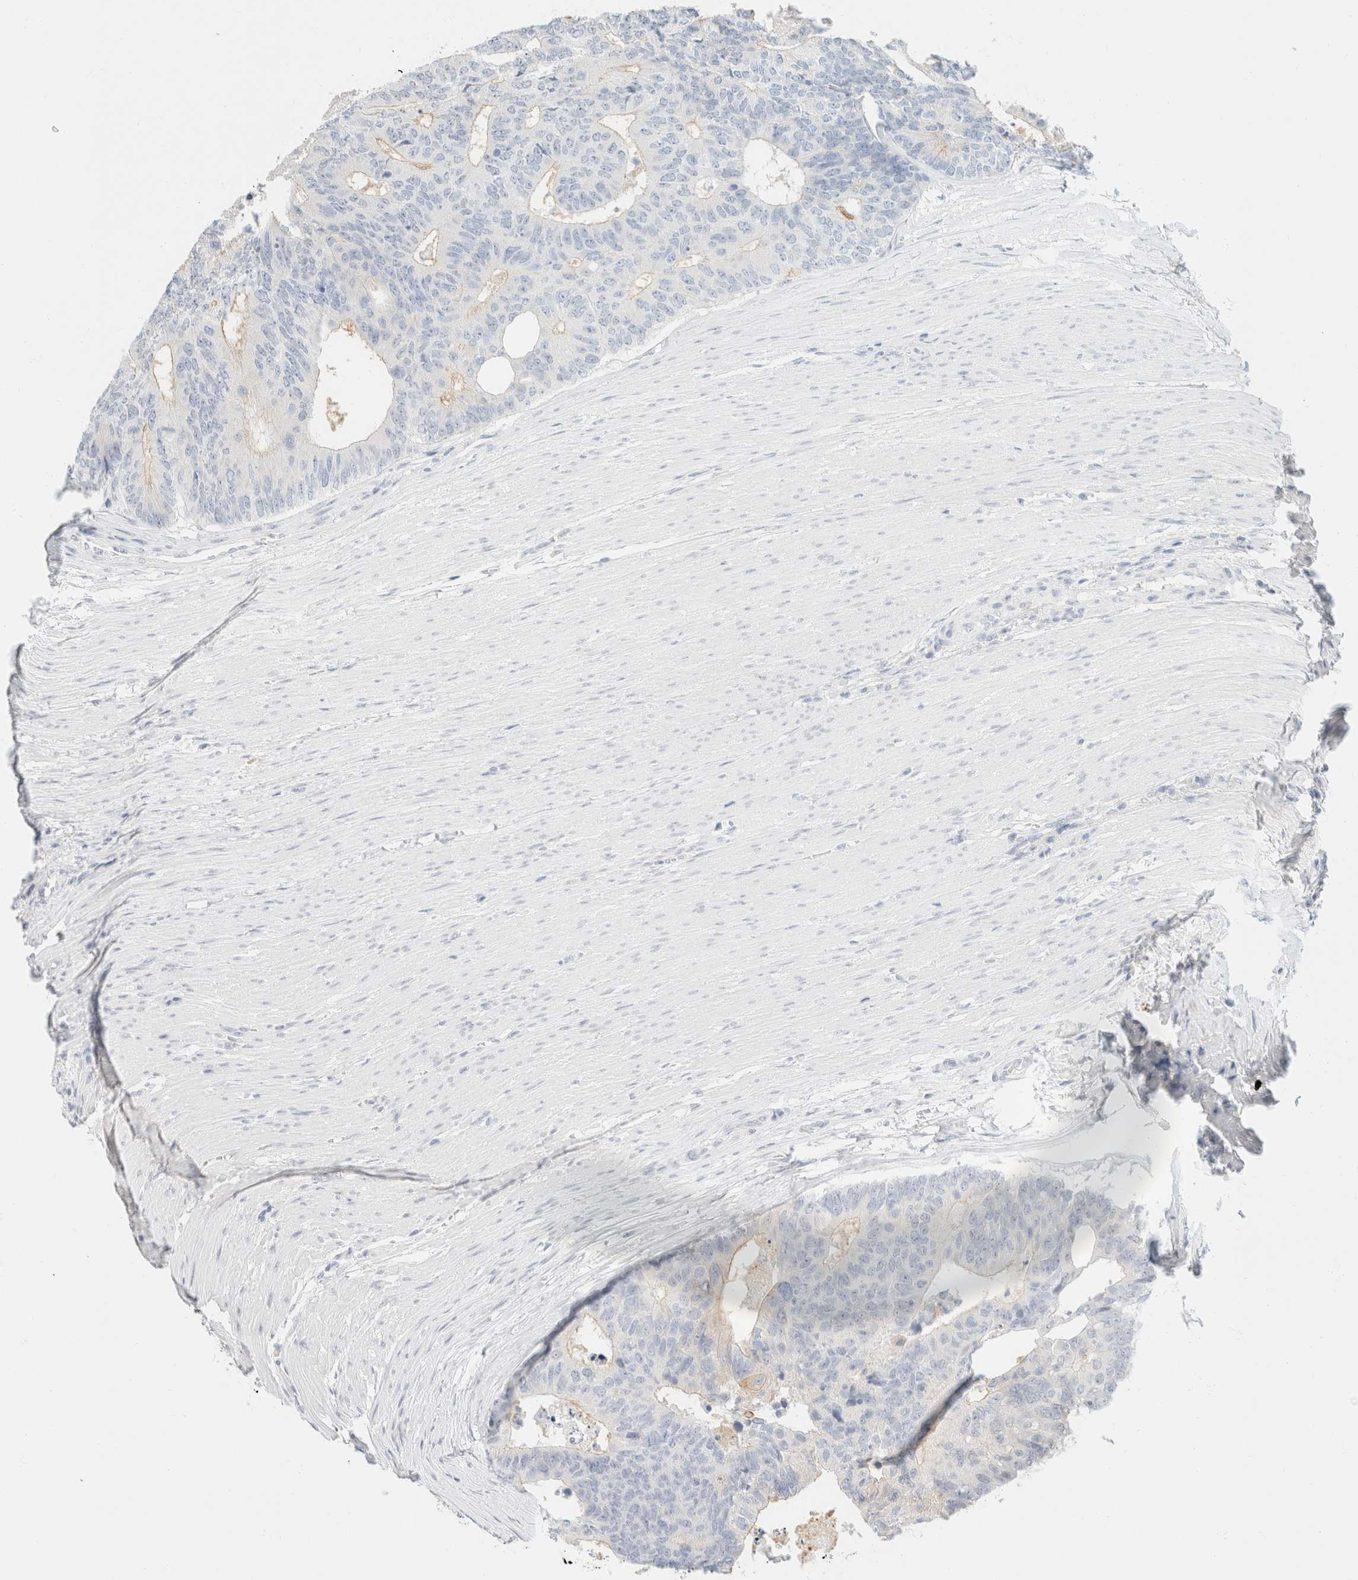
{"staining": {"intensity": "negative", "quantity": "none", "location": "none"}, "tissue": "colorectal cancer", "cell_type": "Tumor cells", "image_type": "cancer", "snomed": [{"axis": "morphology", "description": "Adenocarcinoma, NOS"}, {"axis": "topography", "description": "Colon"}], "caption": "IHC histopathology image of human colorectal cancer (adenocarcinoma) stained for a protein (brown), which reveals no staining in tumor cells. (Brightfield microscopy of DAB (3,3'-diaminobenzidine) immunohistochemistry (IHC) at high magnification).", "gene": "KRT20", "patient": {"sex": "female", "age": 67}}